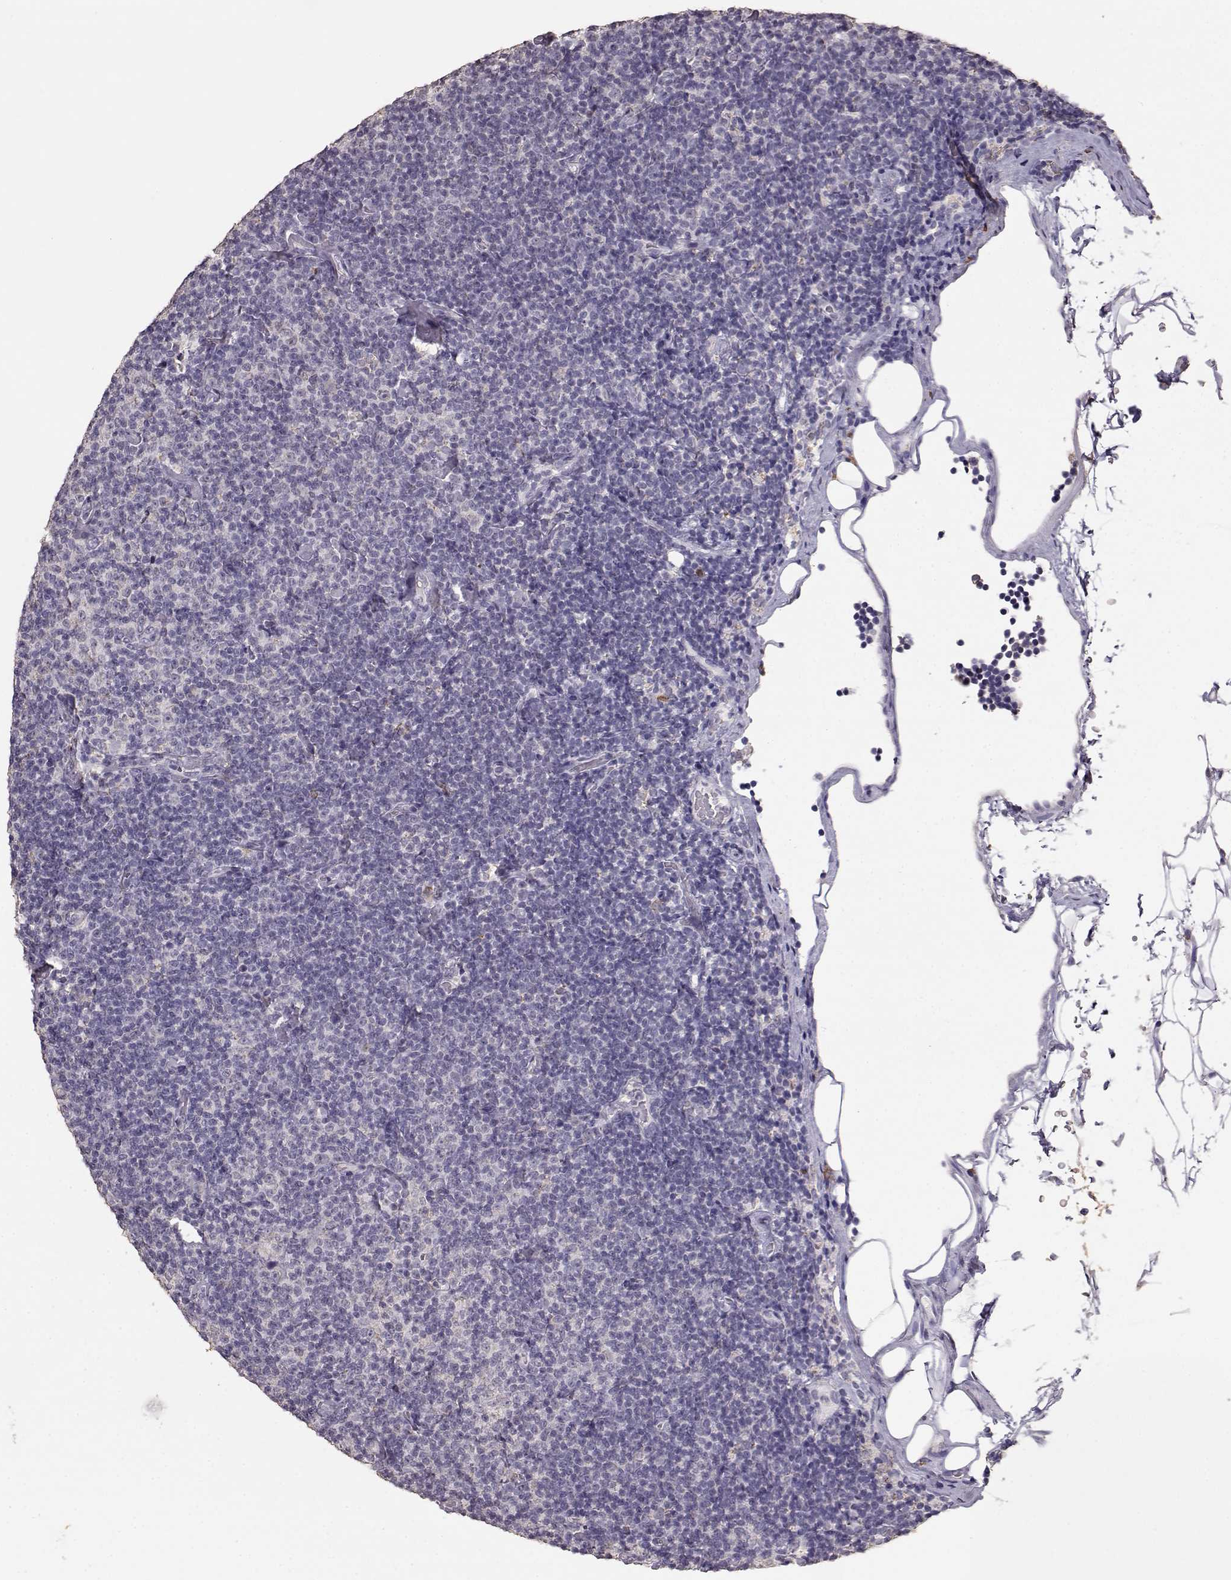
{"staining": {"intensity": "negative", "quantity": "none", "location": "none"}, "tissue": "lymphoma", "cell_type": "Tumor cells", "image_type": "cancer", "snomed": [{"axis": "morphology", "description": "Malignant lymphoma, non-Hodgkin's type, Low grade"}, {"axis": "topography", "description": "Lymph node"}], "caption": "Low-grade malignant lymphoma, non-Hodgkin's type stained for a protein using IHC demonstrates no positivity tumor cells.", "gene": "GABRG3", "patient": {"sex": "male", "age": 81}}